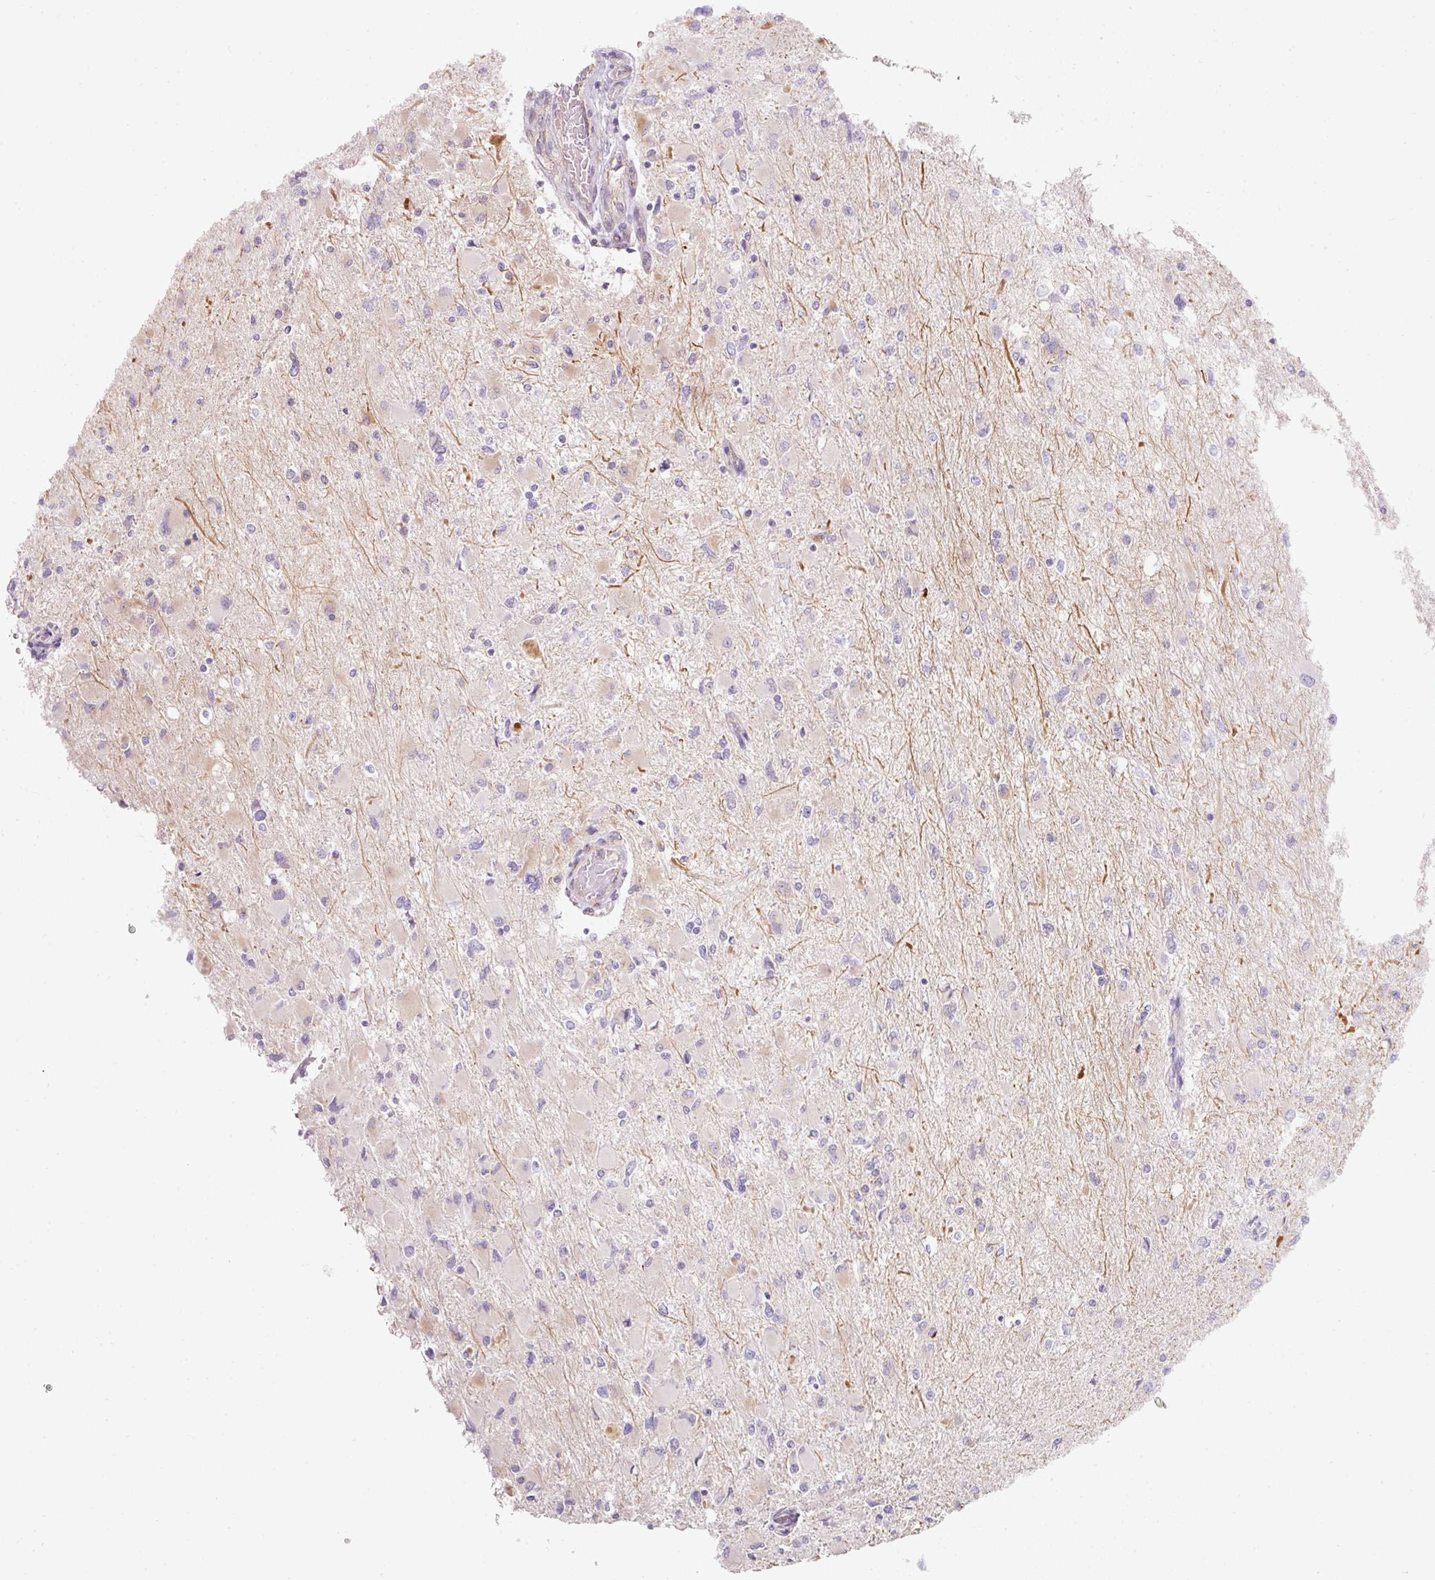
{"staining": {"intensity": "strong", "quantity": "<25%", "location": "cytoplasmic/membranous"}, "tissue": "glioma", "cell_type": "Tumor cells", "image_type": "cancer", "snomed": [{"axis": "morphology", "description": "Glioma, malignant, High grade"}, {"axis": "topography", "description": "Cerebral cortex"}], "caption": "Immunohistochemistry (IHC) image of neoplastic tissue: glioma stained using IHC shows medium levels of strong protein expression localized specifically in the cytoplasmic/membranous of tumor cells, appearing as a cytoplasmic/membranous brown color.", "gene": "NBPF11", "patient": {"sex": "female", "age": 36}}